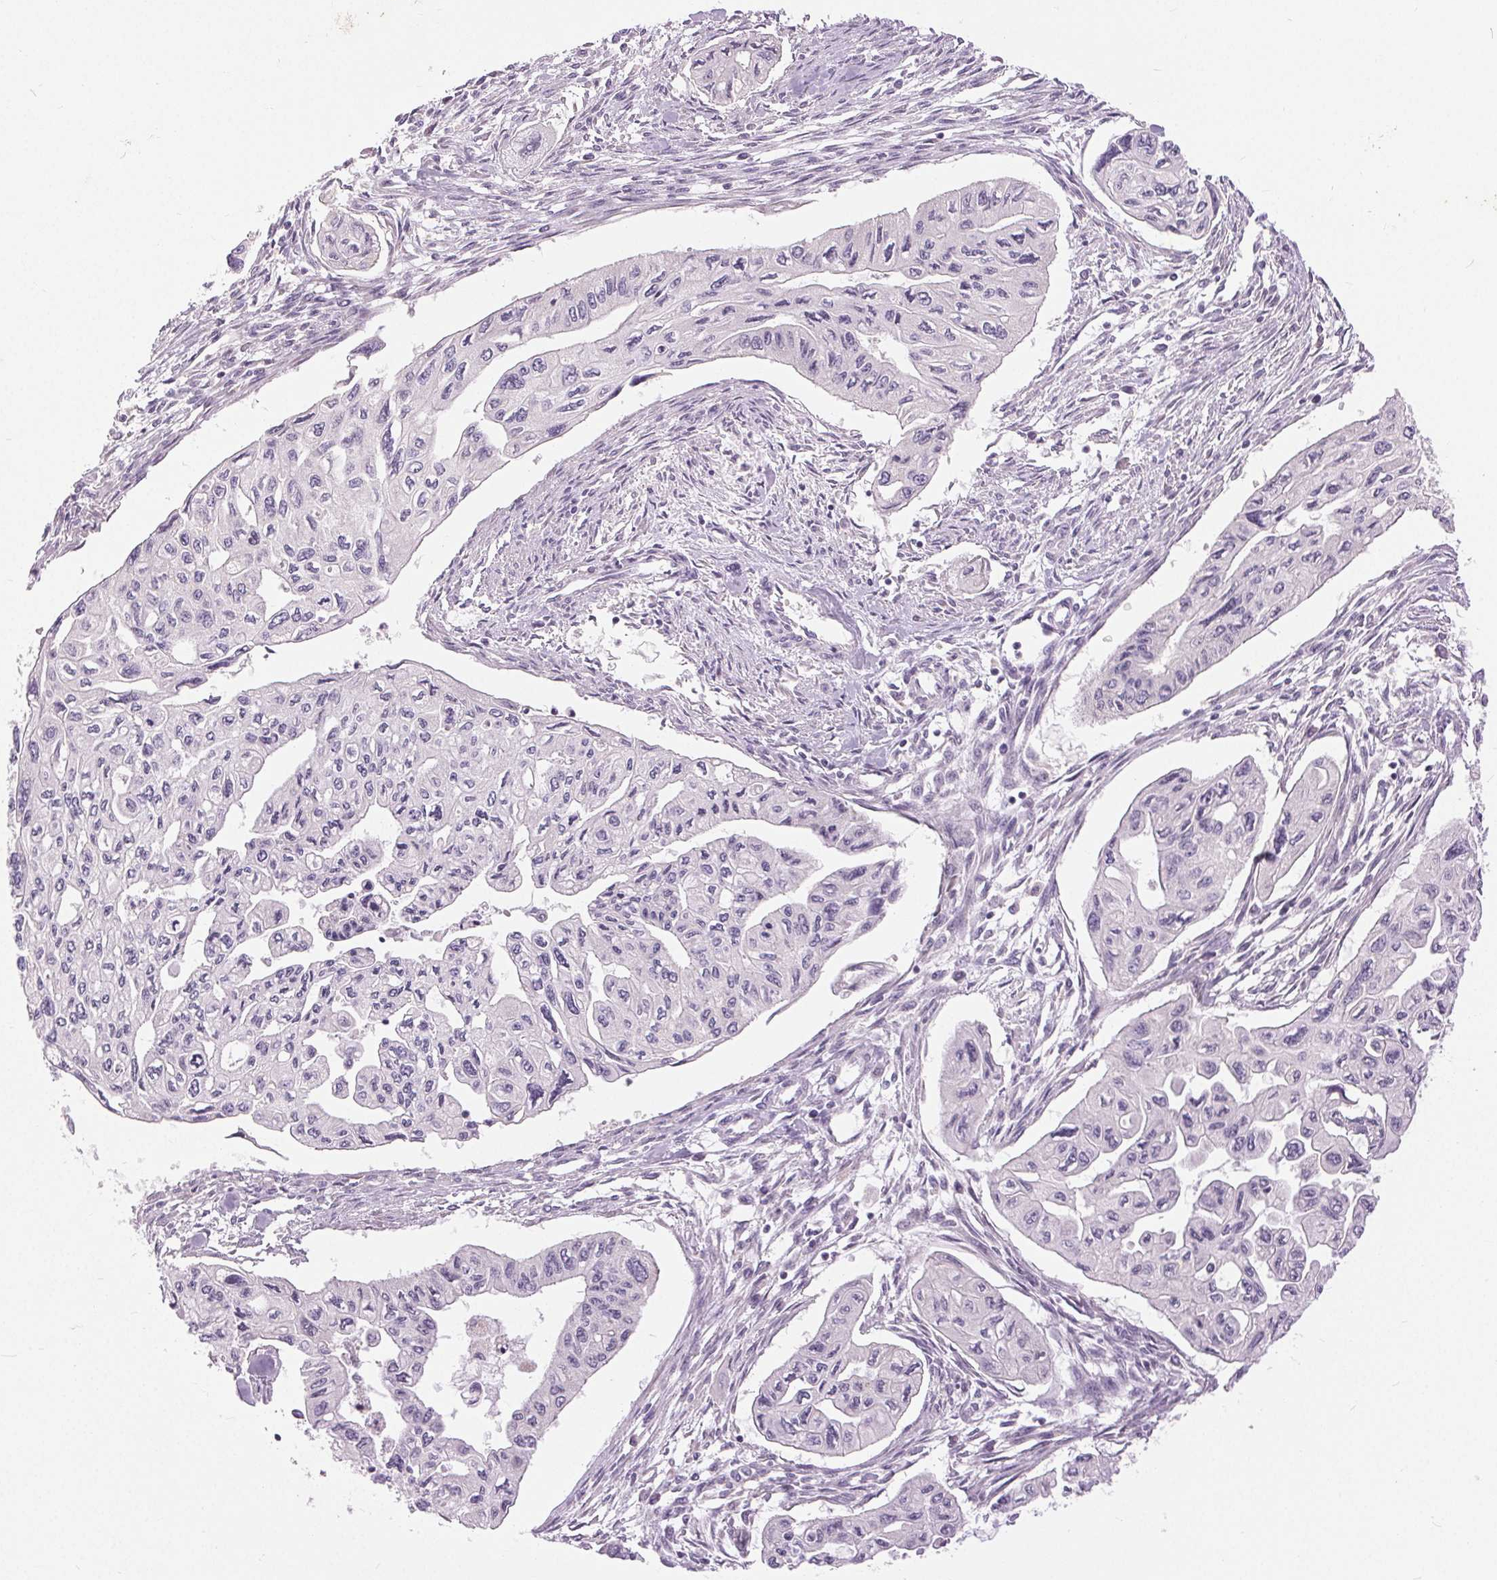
{"staining": {"intensity": "negative", "quantity": "none", "location": "none"}, "tissue": "pancreatic cancer", "cell_type": "Tumor cells", "image_type": "cancer", "snomed": [{"axis": "morphology", "description": "Adenocarcinoma, NOS"}, {"axis": "topography", "description": "Pancreas"}], "caption": "Adenocarcinoma (pancreatic) stained for a protein using IHC shows no expression tumor cells.", "gene": "DSG3", "patient": {"sex": "female", "age": 76}}